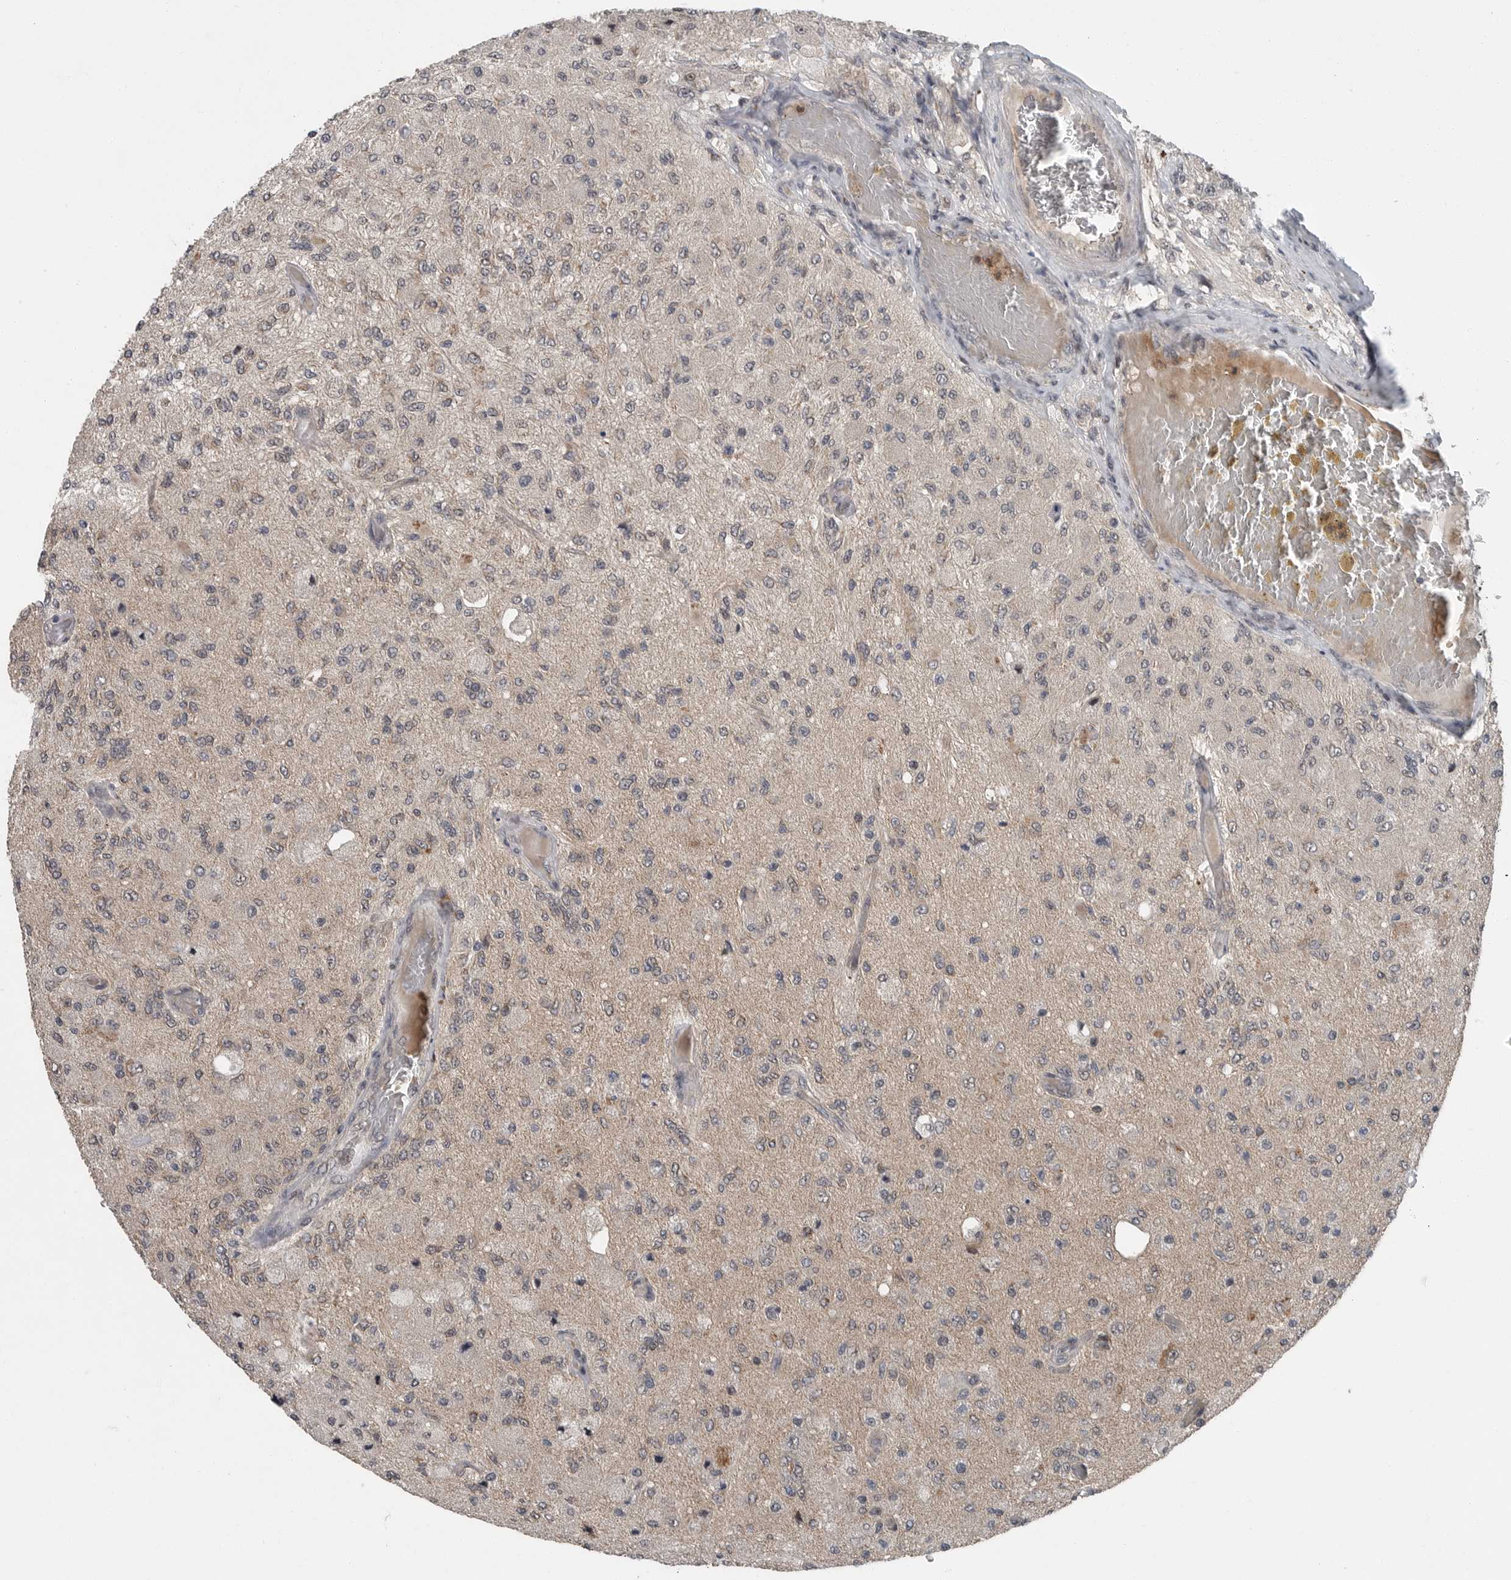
{"staining": {"intensity": "weak", "quantity": "<25%", "location": "cytoplasmic/membranous"}, "tissue": "glioma", "cell_type": "Tumor cells", "image_type": "cancer", "snomed": [{"axis": "morphology", "description": "Normal tissue, NOS"}, {"axis": "morphology", "description": "Glioma, malignant, High grade"}, {"axis": "topography", "description": "Cerebral cortex"}], "caption": "DAB immunohistochemical staining of human malignant glioma (high-grade) shows no significant staining in tumor cells.", "gene": "SCP2", "patient": {"sex": "male", "age": 77}}